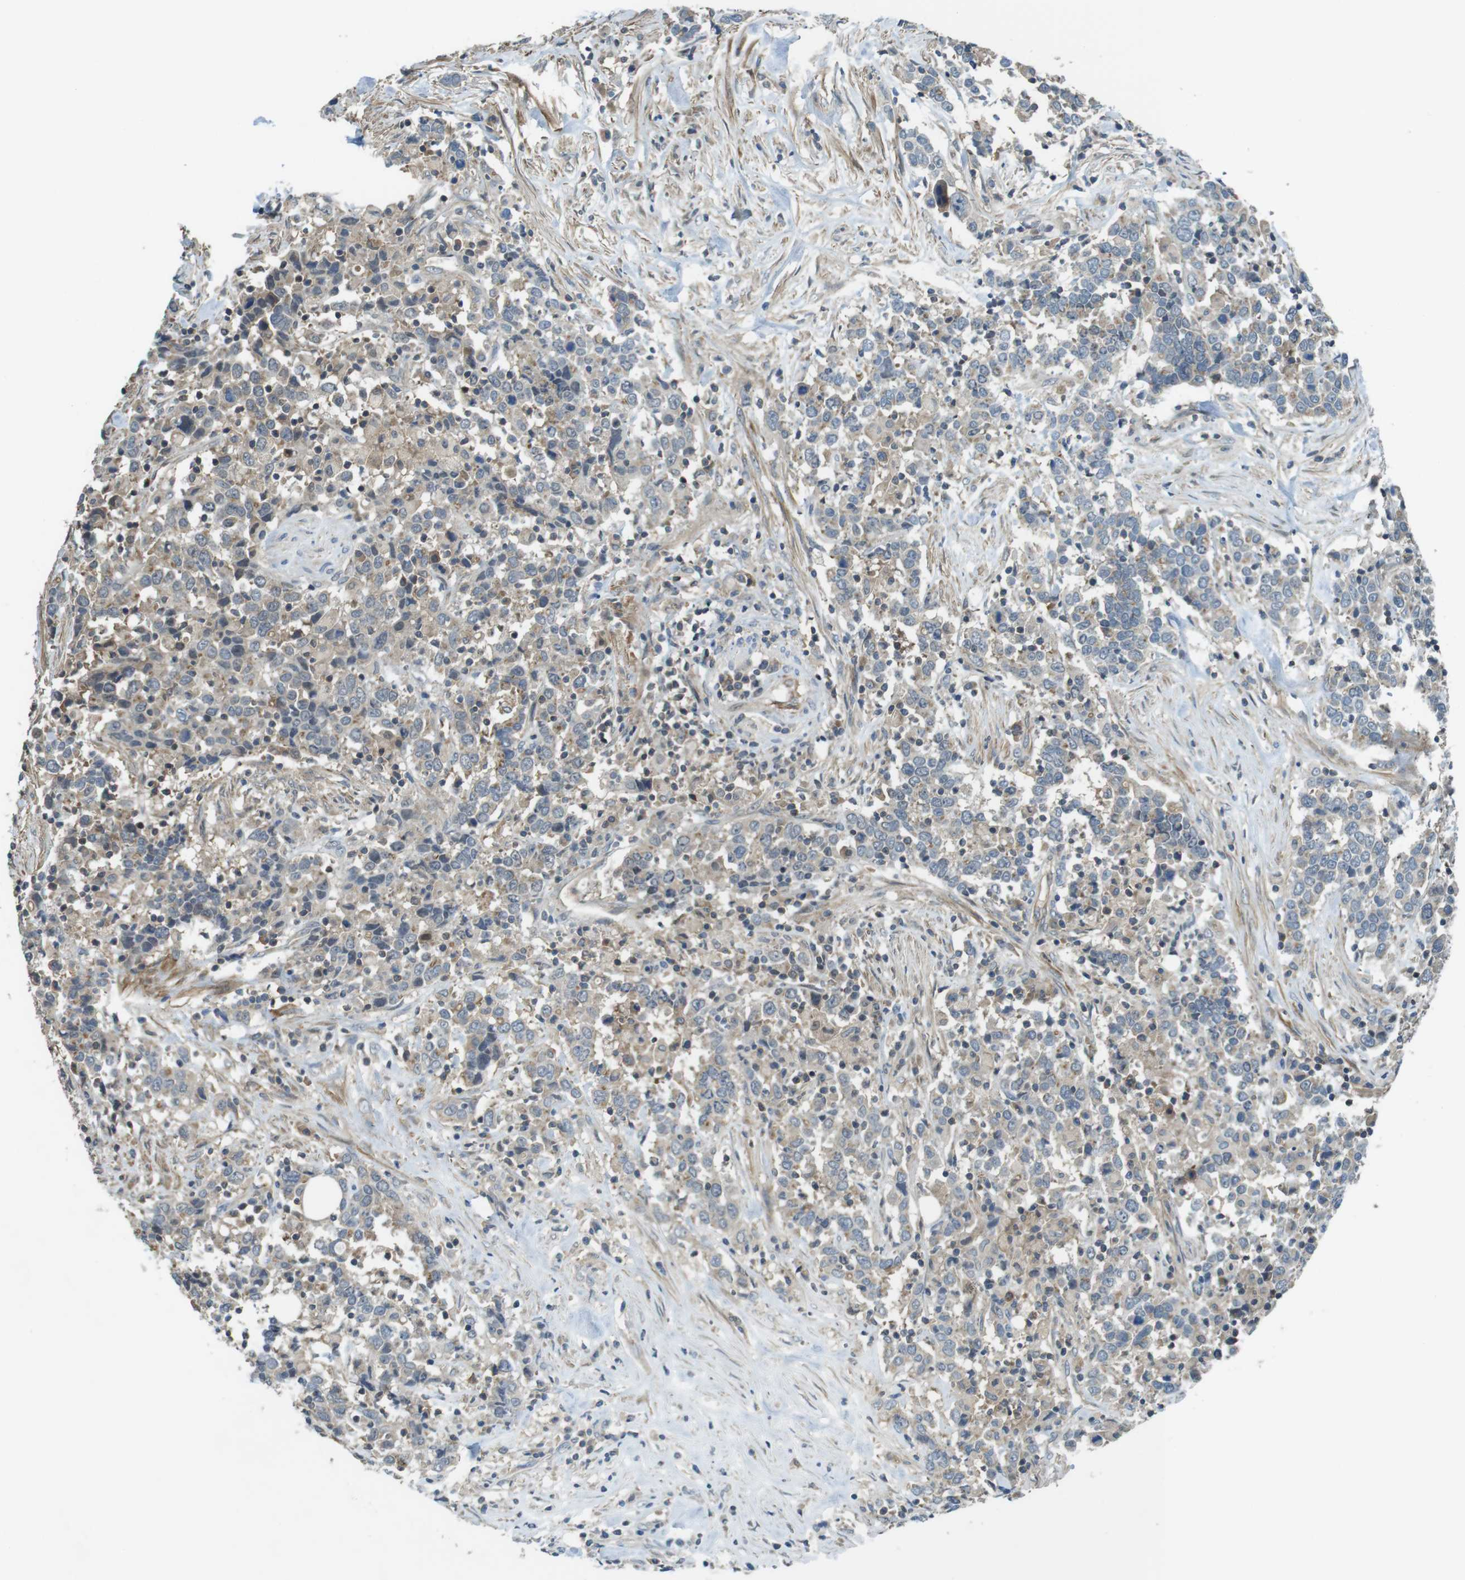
{"staining": {"intensity": "weak", "quantity": "<25%", "location": "cytoplasmic/membranous"}, "tissue": "urothelial cancer", "cell_type": "Tumor cells", "image_type": "cancer", "snomed": [{"axis": "morphology", "description": "Urothelial carcinoma, High grade"}, {"axis": "topography", "description": "Urinary bladder"}], "caption": "Tumor cells are negative for protein expression in human urothelial cancer.", "gene": "LRRC3B", "patient": {"sex": "male", "age": 61}}